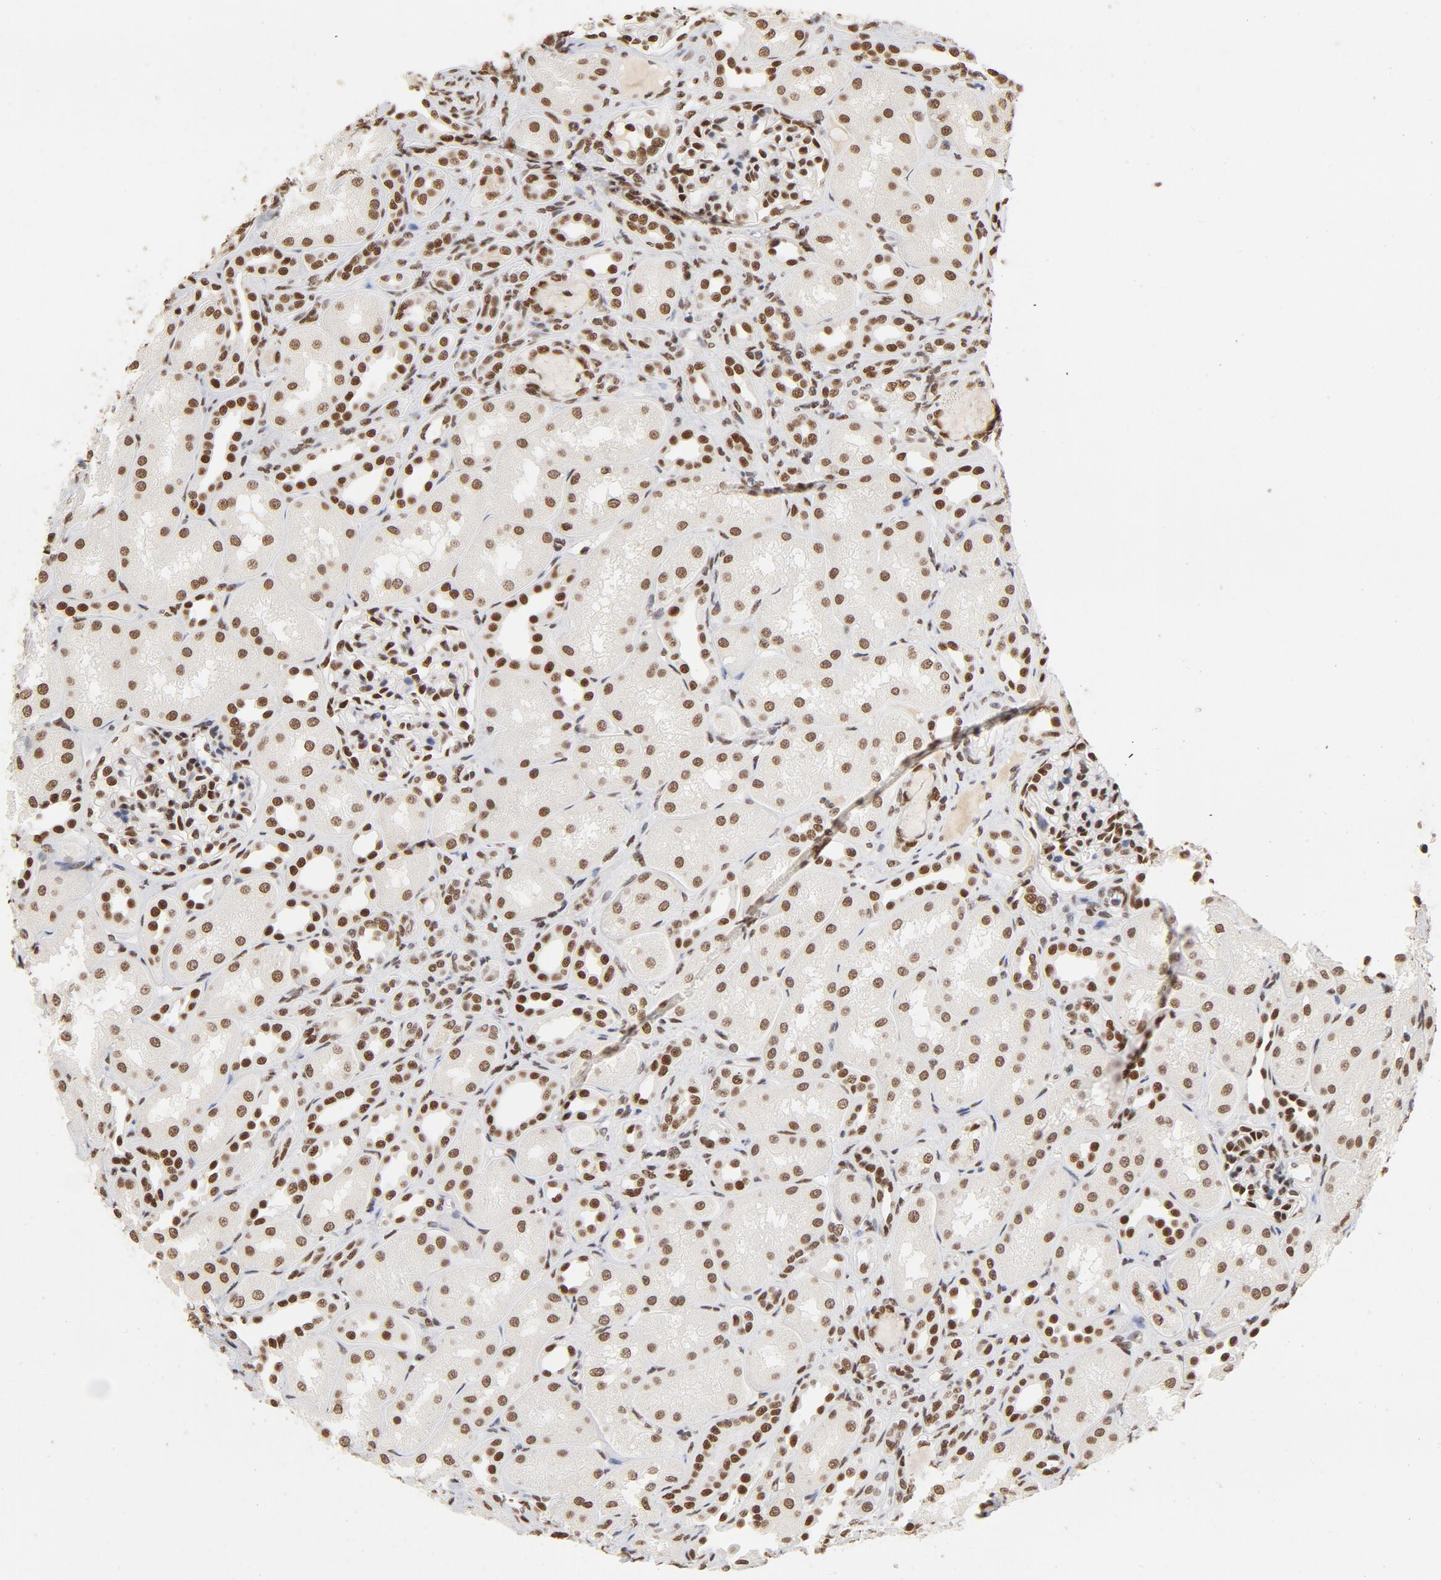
{"staining": {"intensity": "moderate", "quantity": "25%-75%", "location": "nuclear"}, "tissue": "kidney", "cell_type": "Cells in glomeruli", "image_type": "normal", "snomed": [{"axis": "morphology", "description": "Normal tissue, NOS"}, {"axis": "topography", "description": "Kidney"}], "caption": "Protein expression analysis of normal human kidney reveals moderate nuclear staining in approximately 25%-75% of cells in glomeruli. The staining is performed using DAB (3,3'-diaminobenzidine) brown chromogen to label protein expression. The nuclei are counter-stained blue using hematoxylin.", "gene": "TP53BP1", "patient": {"sex": "male", "age": 7}}